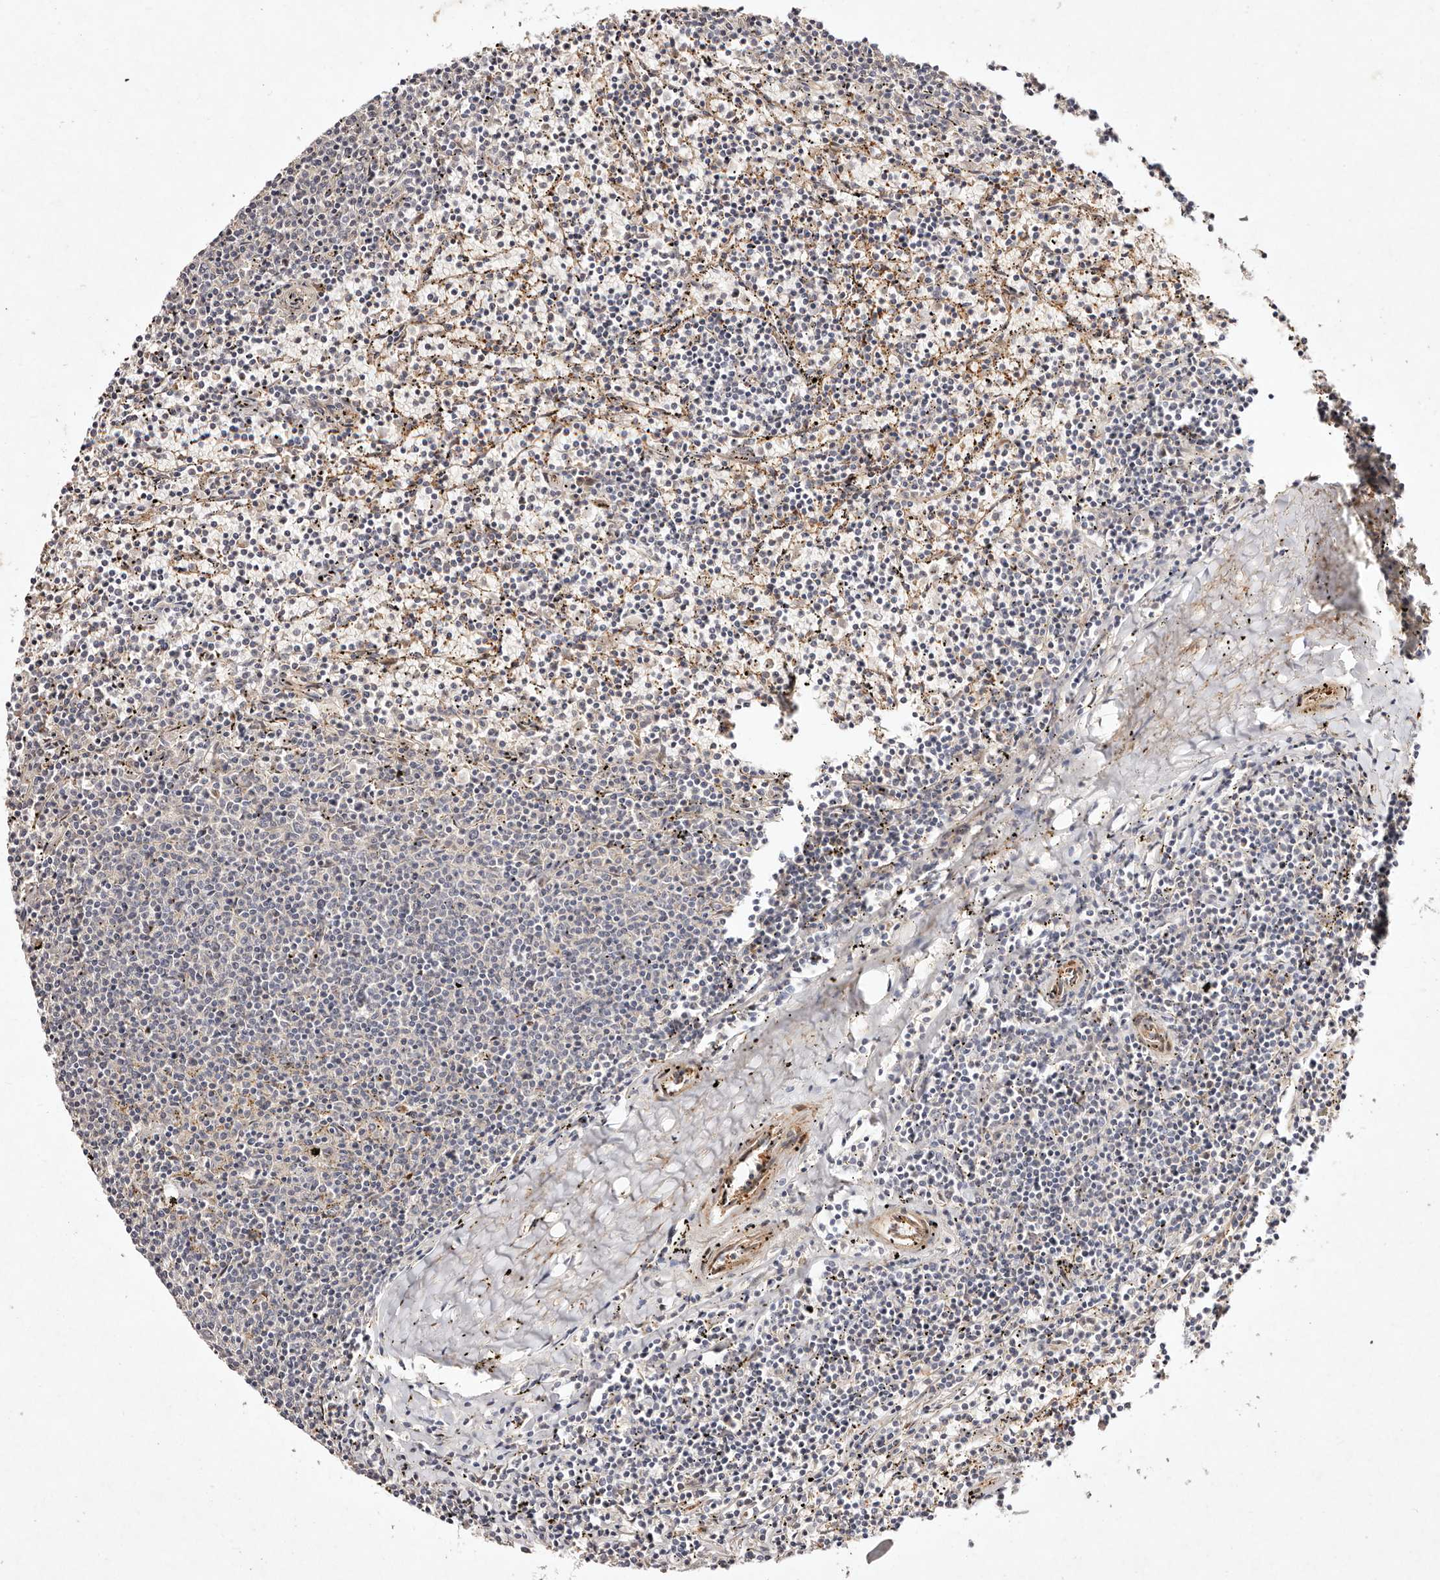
{"staining": {"intensity": "negative", "quantity": "none", "location": "none"}, "tissue": "lymphoma", "cell_type": "Tumor cells", "image_type": "cancer", "snomed": [{"axis": "morphology", "description": "Malignant lymphoma, non-Hodgkin's type, Low grade"}, {"axis": "topography", "description": "Spleen"}], "caption": "Immunohistochemical staining of human lymphoma reveals no significant positivity in tumor cells. Brightfield microscopy of immunohistochemistry (IHC) stained with DAB (brown) and hematoxylin (blue), captured at high magnification.", "gene": "MTMR11", "patient": {"sex": "female", "age": 50}}